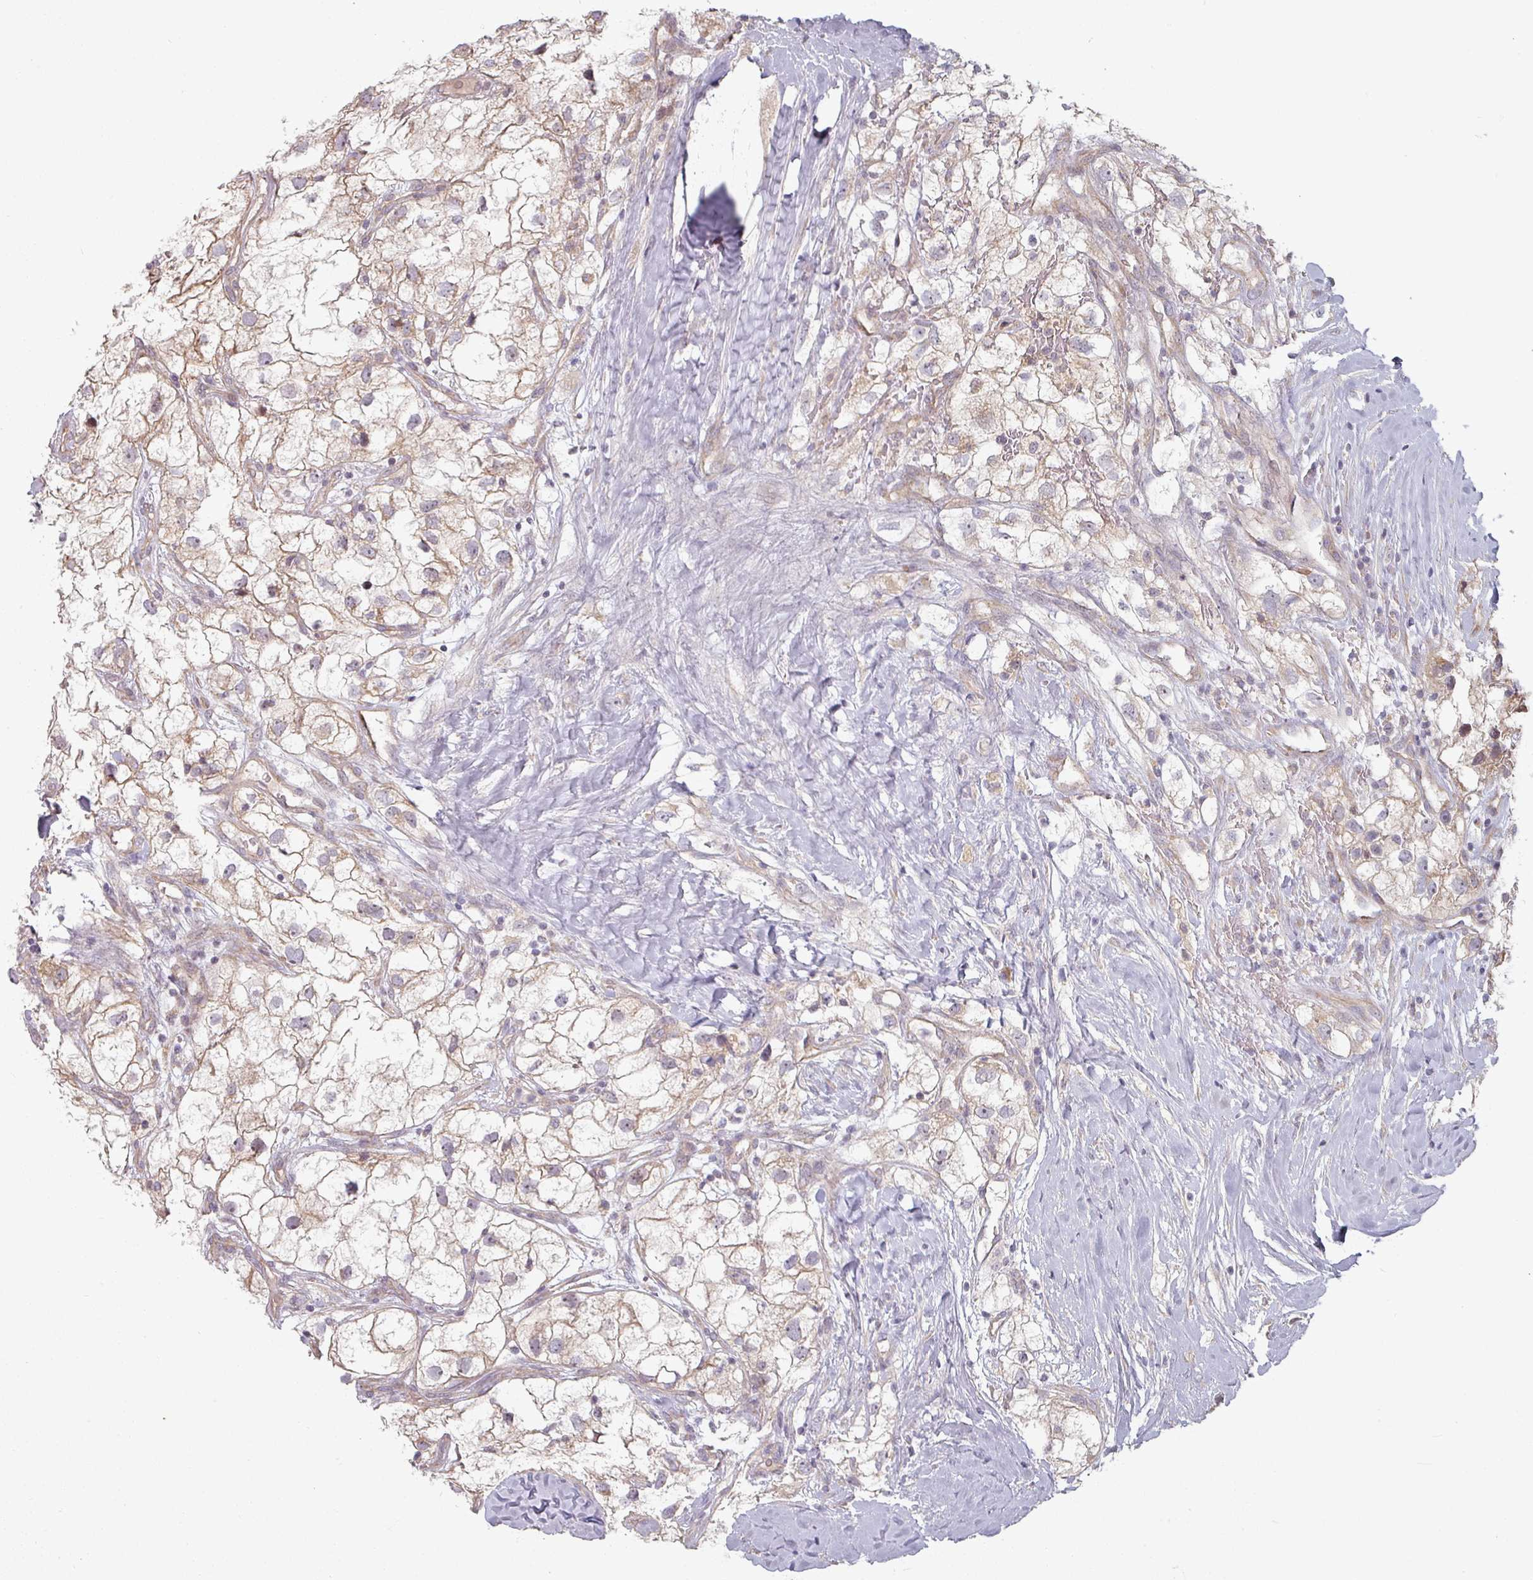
{"staining": {"intensity": "weak", "quantity": ">75%", "location": "cytoplasmic/membranous"}, "tissue": "renal cancer", "cell_type": "Tumor cells", "image_type": "cancer", "snomed": [{"axis": "morphology", "description": "Adenocarcinoma, NOS"}, {"axis": "topography", "description": "Kidney"}], "caption": "Immunohistochemistry (IHC) (DAB (3,3'-diaminobenzidine)) staining of human renal adenocarcinoma shows weak cytoplasmic/membranous protein staining in about >75% of tumor cells.", "gene": "PLEKHJ1", "patient": {"sex": "male", "age": 59}}